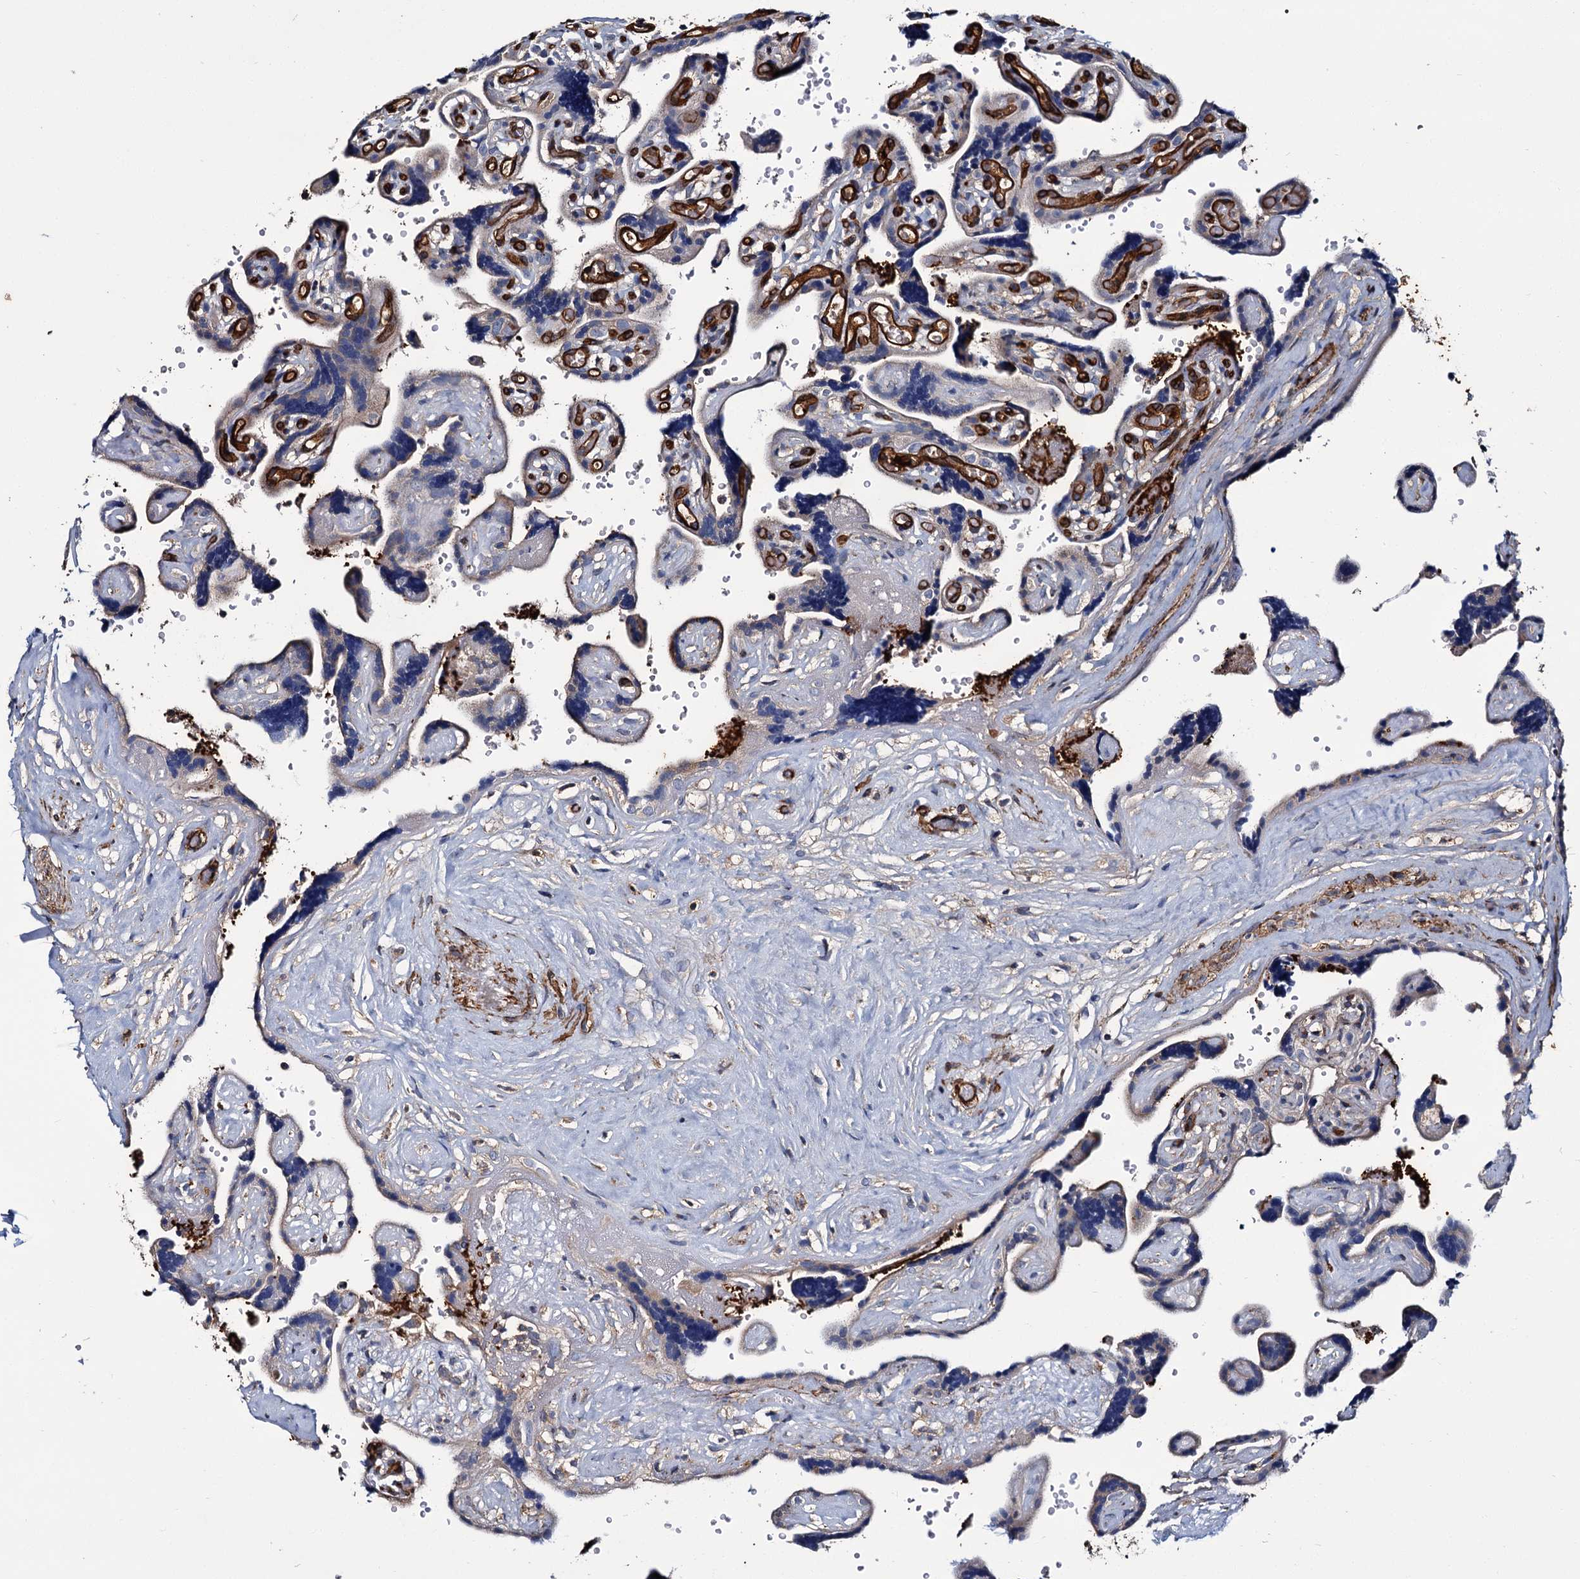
{"staining": {"intensity": "weak", "quantity": "25%-75%", "location": "cytoplasmic/membranous"}, "tissue": "placenta", "cell_type": "Decidual cells", "image_type": "normal", "snomed": [{"axis": "morphology", "description": "Normal tissue, NOS"}, {"axis": "topography", "description": "Placenta"}], "caption": "Immunohistochemistry histopathology image of benign placenta stained for a protein (brown), which exhibits low levels of weak cytoplasmic/membranous staining in approximately 25%-75% of decidual cells.", "gene": "CACNA1C", "patient": {"sex": "female", "age": 30}}